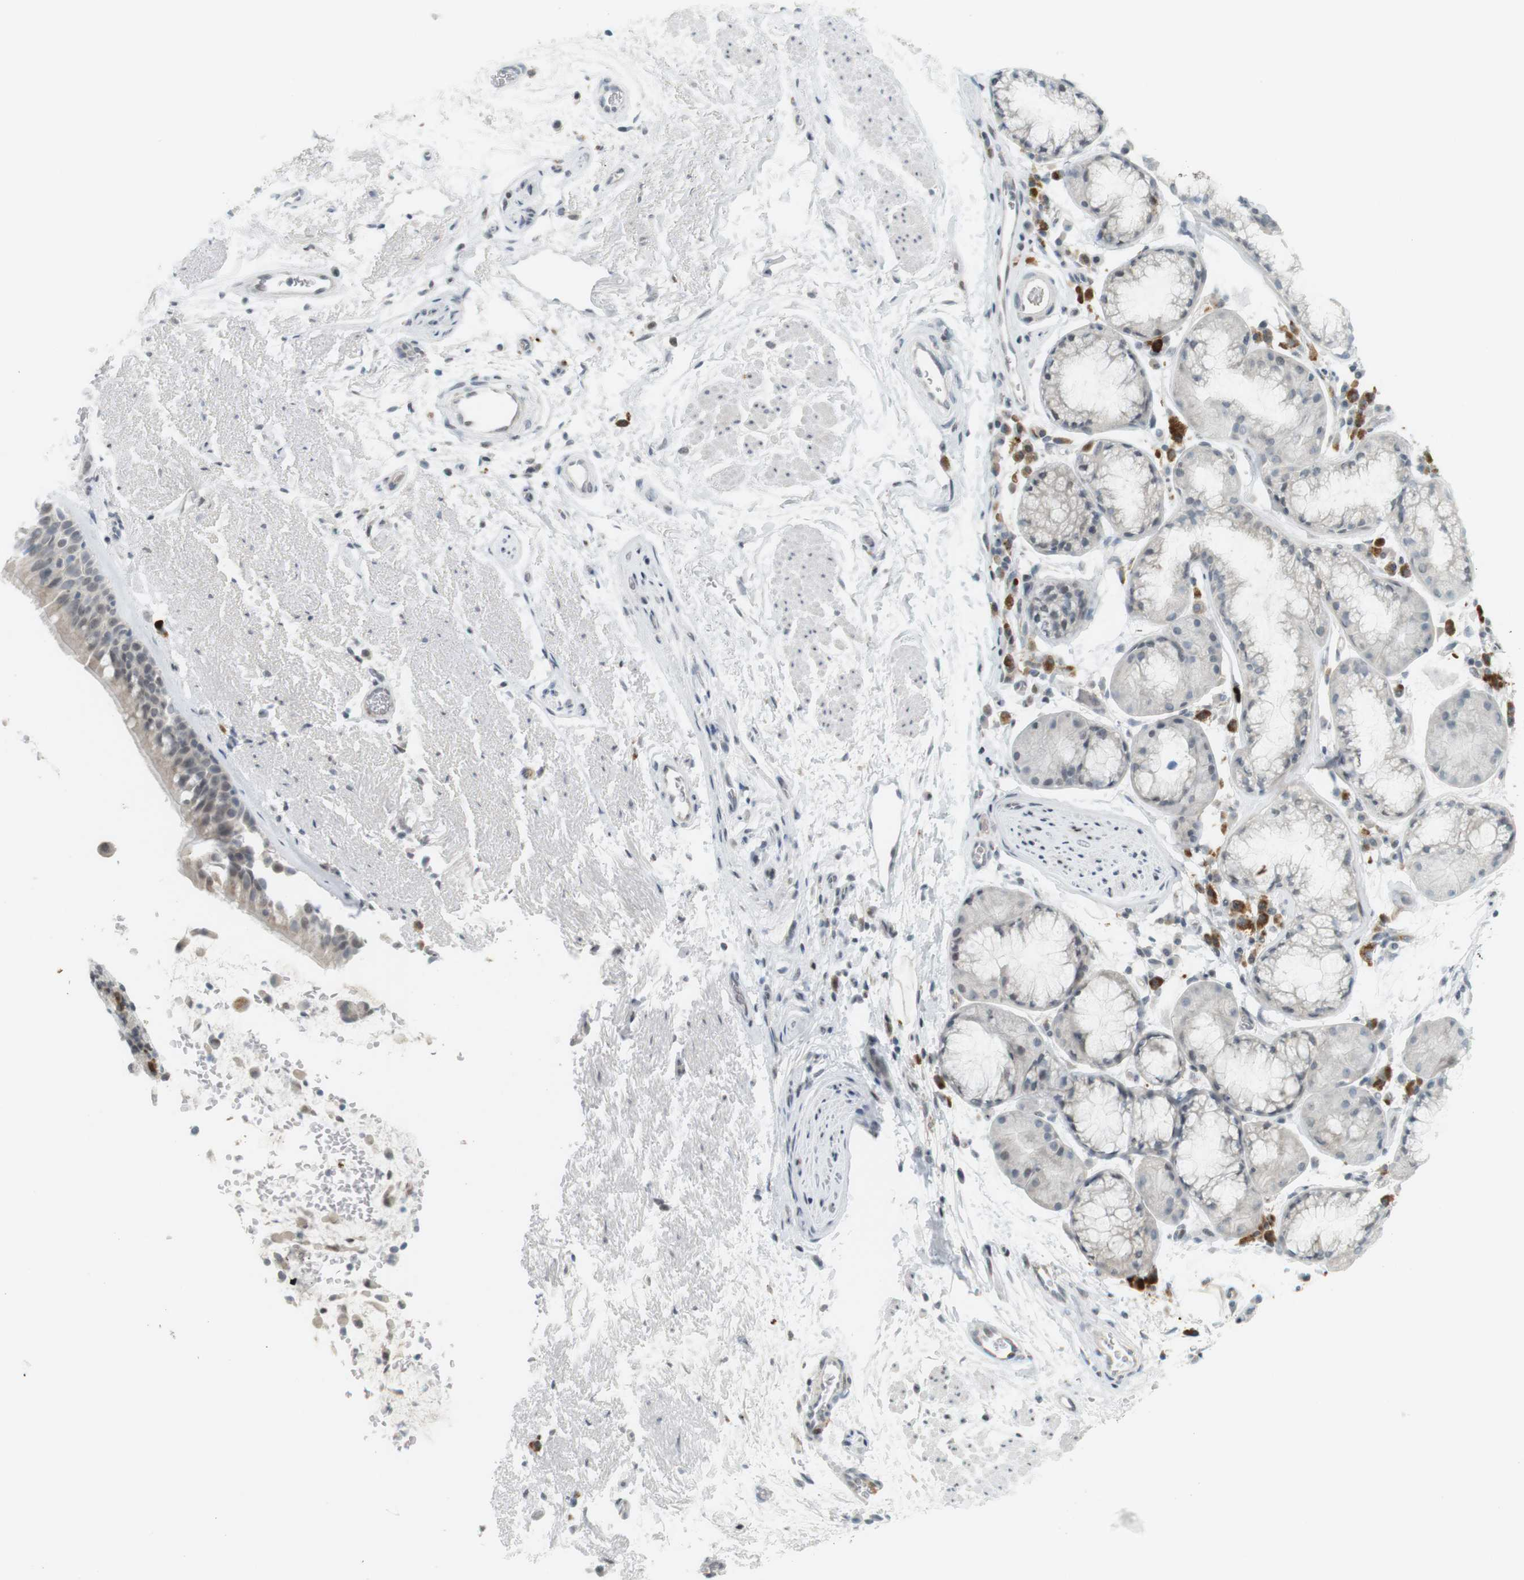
{"staining": {"intensity": "weak", "quantity": "<25%", "location": "cytoplasmic/membranous,nuclear"}, "tissue": "bronchus", "cell_type": "Respiratory epithelial cells", "image_type": "normal", "snomed": [{"axis": "morphology", "description": "Normal tissue, NOS"}, {"axis": "topography", "description": "Bronchus"}], "caption": "IHC of benign human bronchus reveals no positivity in respiratory epithelial cells.", "gene": "DMC1", "patient": {"sex": "female", "age": 54}}